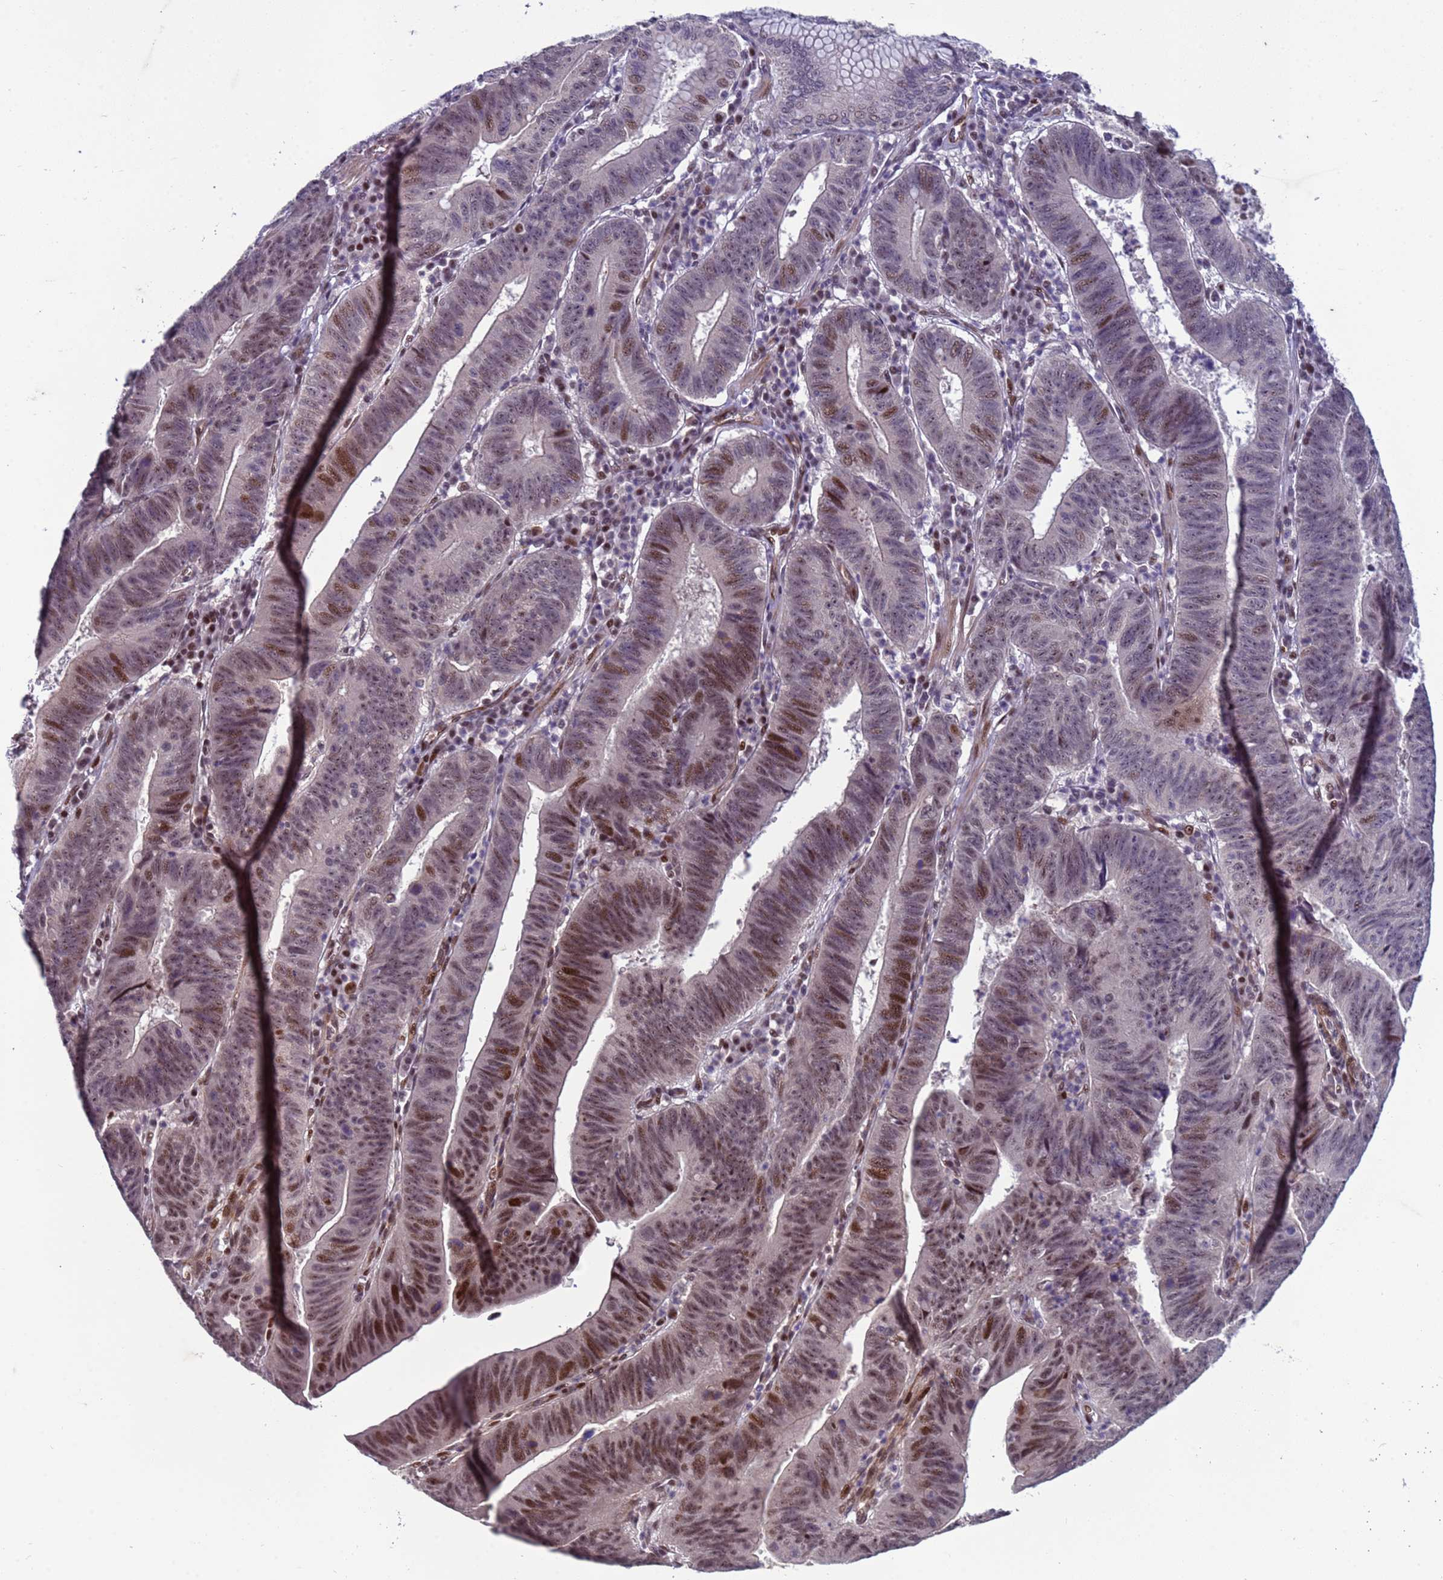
{"staining": {"intensity": "moderate", "quantity": "<25%", "location": "nuclear"}, "tissue": "stomach cancer", "cell_type": "Tumor cells", "image_type": "cancer", "snomed": [{"axis": "morphology", "description": "Adenocarcinoma, NOS"}, {"axis": "topography", "description": "Stomach"}], "caption": "Stomach cancer stained with a protein marker demonstrates moderate staining in tumor cells.", "gene": "SHC3", "patient": {"sex": "male", "age": 59}}